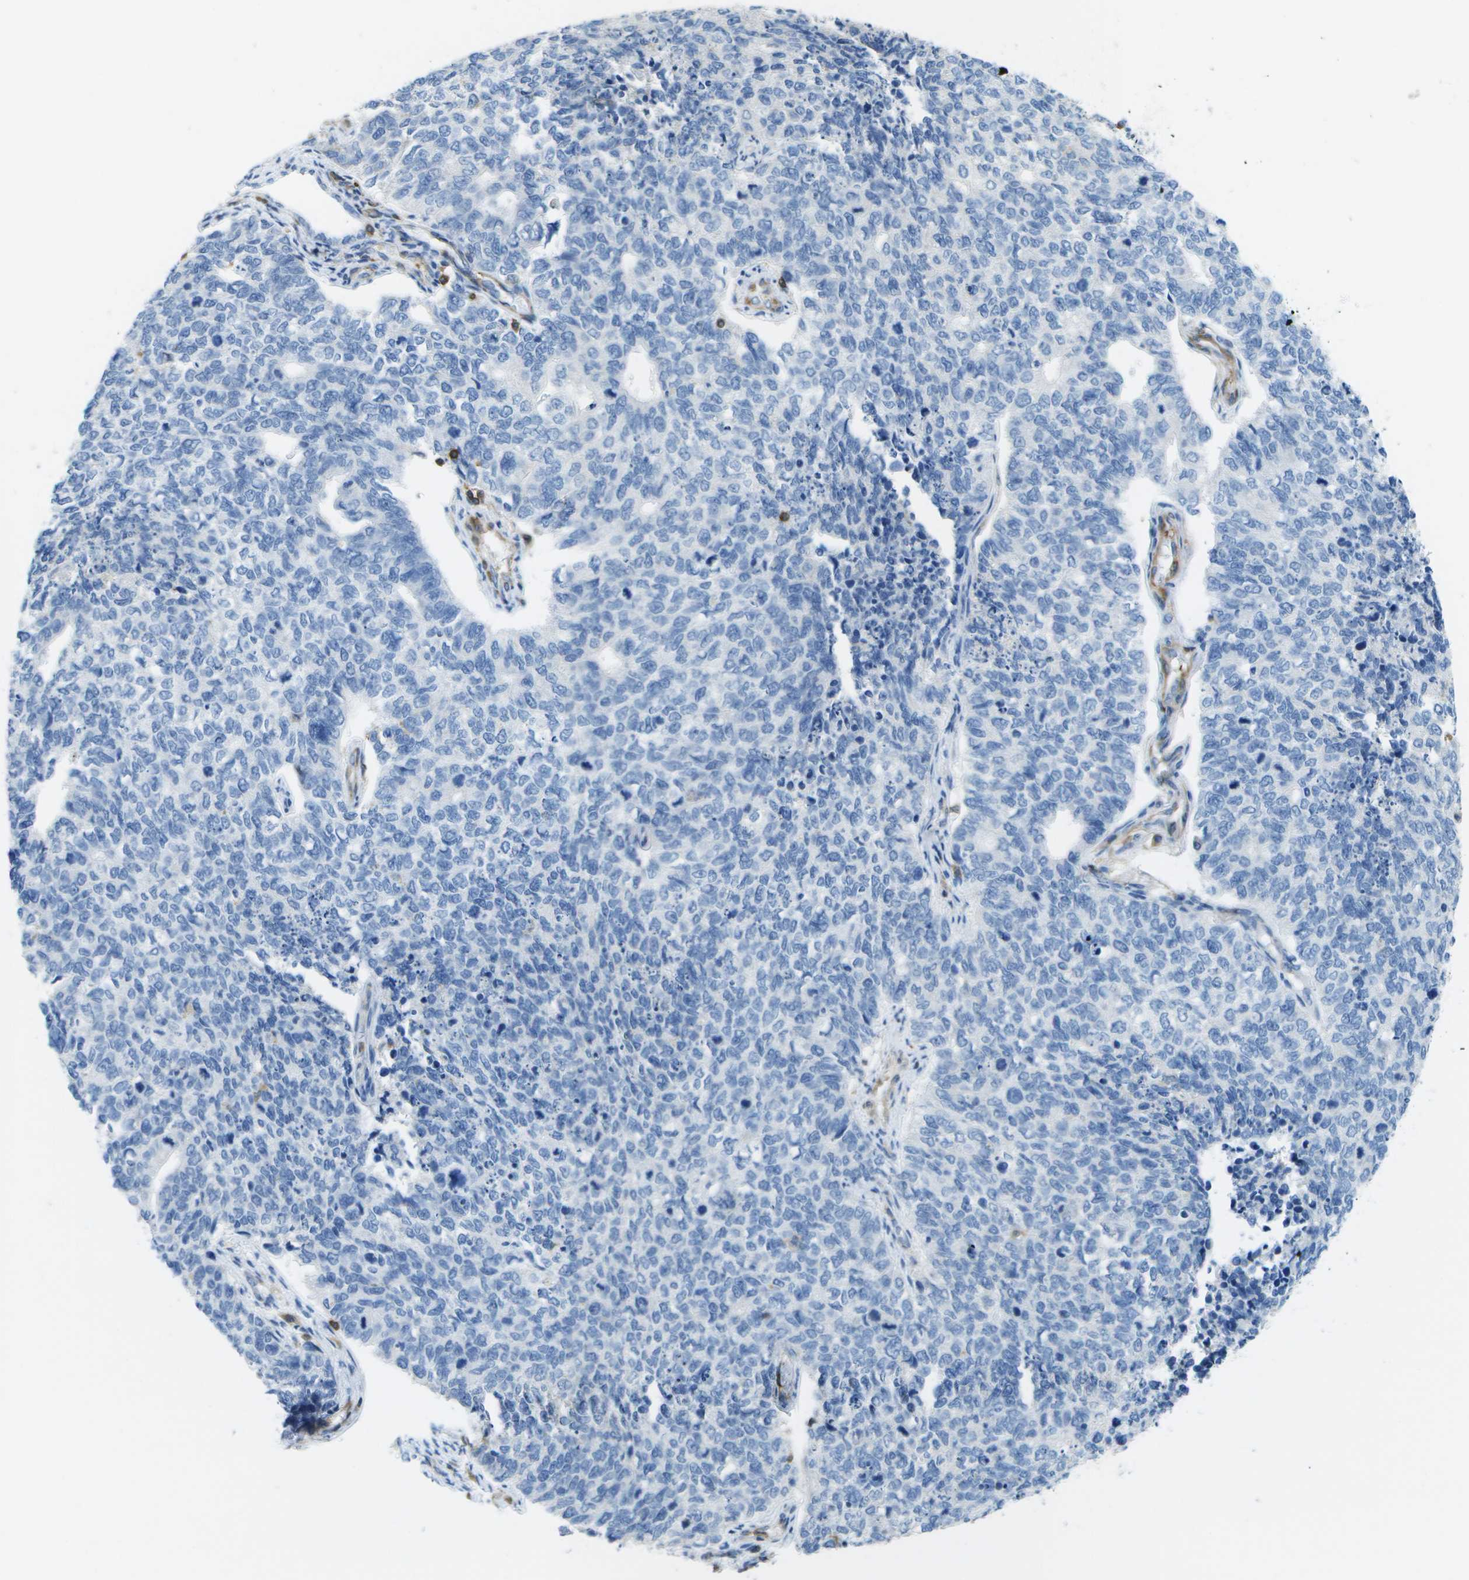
{"staining": {"intensity": "negative", "quantity": "none", "location": "none"}, "tissue": "cervical cancer", "cell_type": "Tumor cells", "image_type": "cancer", "snomed": [{"axis": "morphology", "description": "Squamous cell carcinoma, NOS"}, {"axis": "topography", "description": "Cervix"}], "caption": "A micrograph of cervical squamous cell carcinoma stained for a protein reveals no brown staining in tumor cells.", "gene": "RCSD1", "patient": {"sex": "female", "age": 63}}